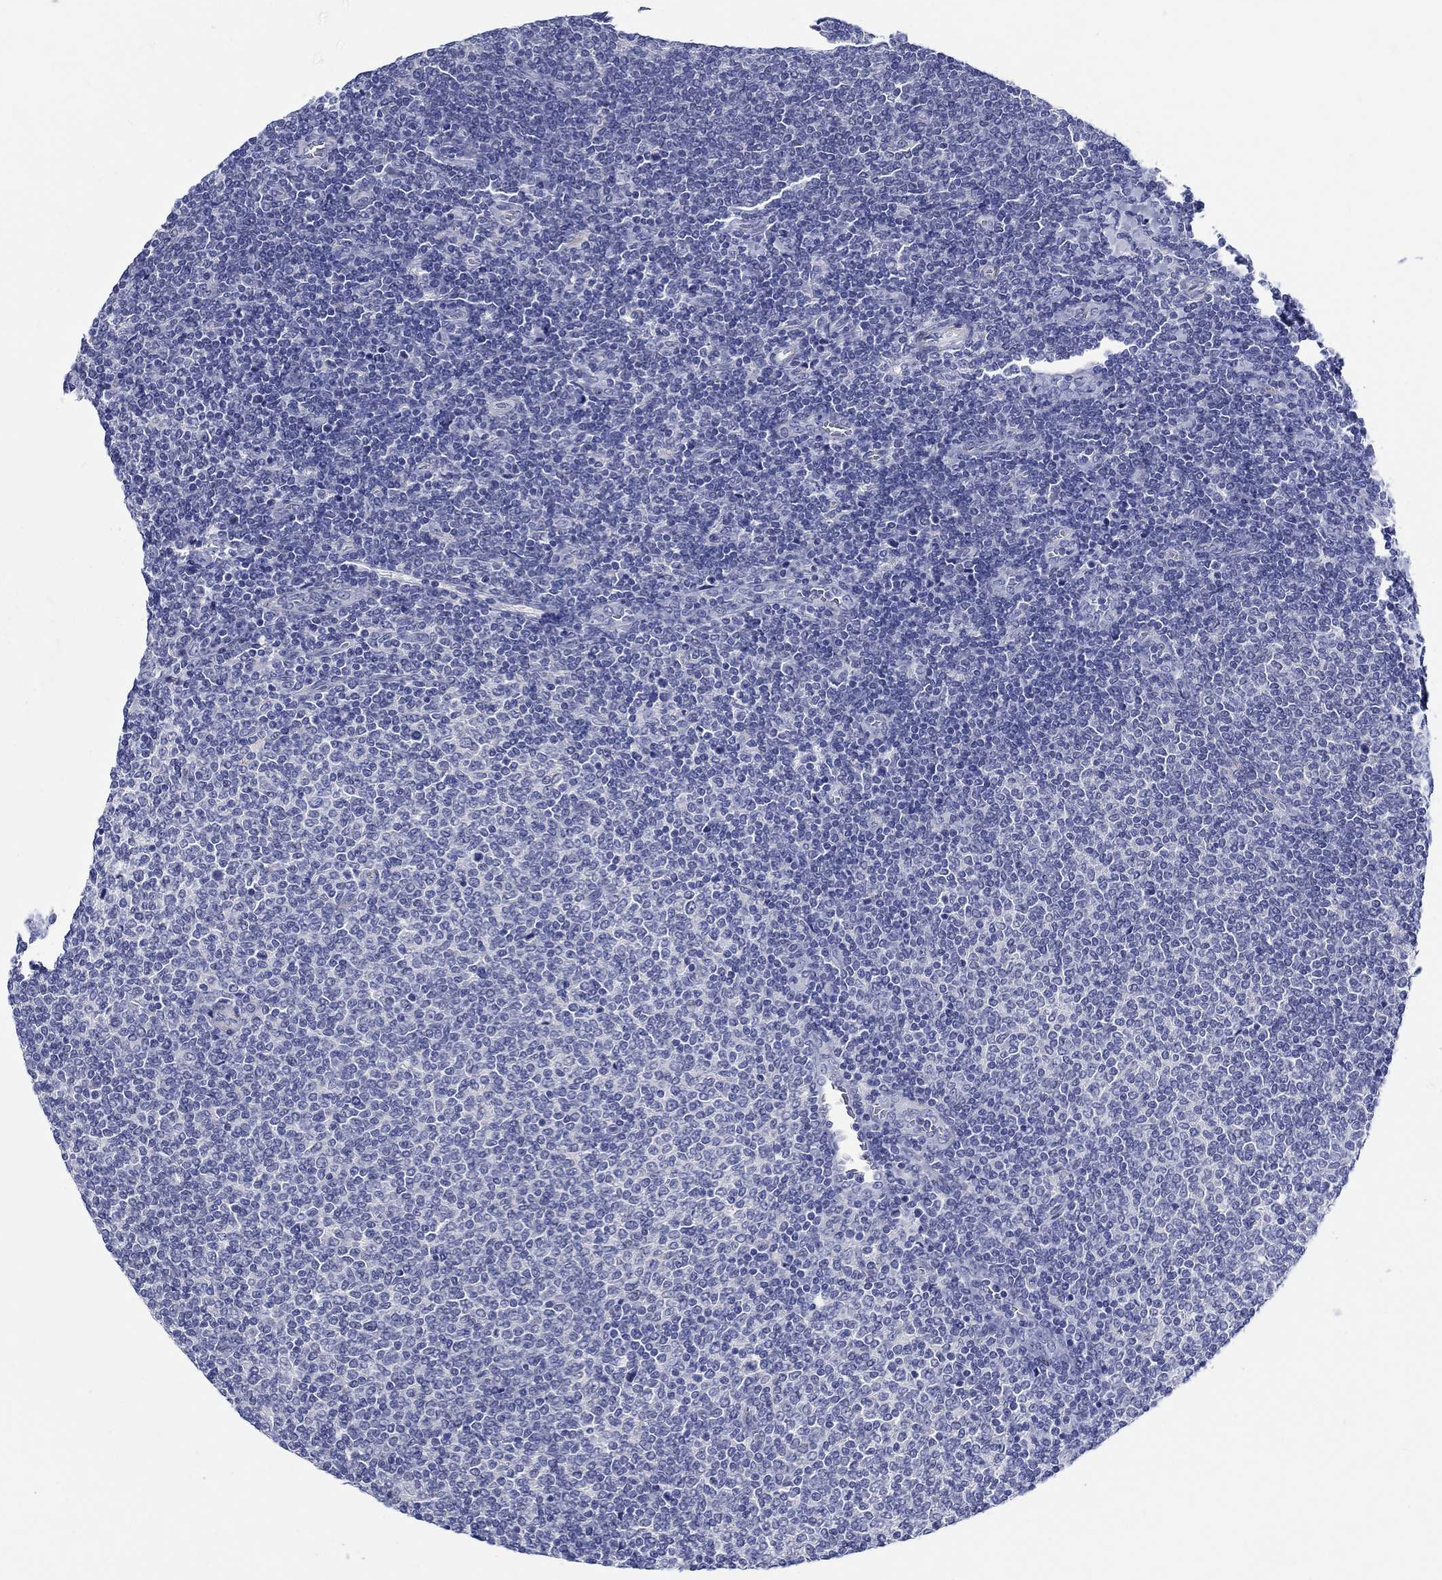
{"staining": {"intensity": "negative", "quantity": "none", "location": "none"}, "tissue": "lymphoma", "cell_type": "Tumor cells", "image_type": "cancer", "snomed": [{"axis": "morphology", "description": "Malignant lymphoma, non-Hodgkin's type, Low grade"}, {"axis": "topography", "description": "Lymph node"}], "caption": "Immunohistochemistry (IHC) of human lymphoma shows no expression in tumor cells. The staining was performed using DAB to visualize the protein expression in brown, while the nuclei were stained in blue with hematoxylin (Magnification: 20x).", "gene": "MC2R", "patient": {"sex": "male", "age": 52}}